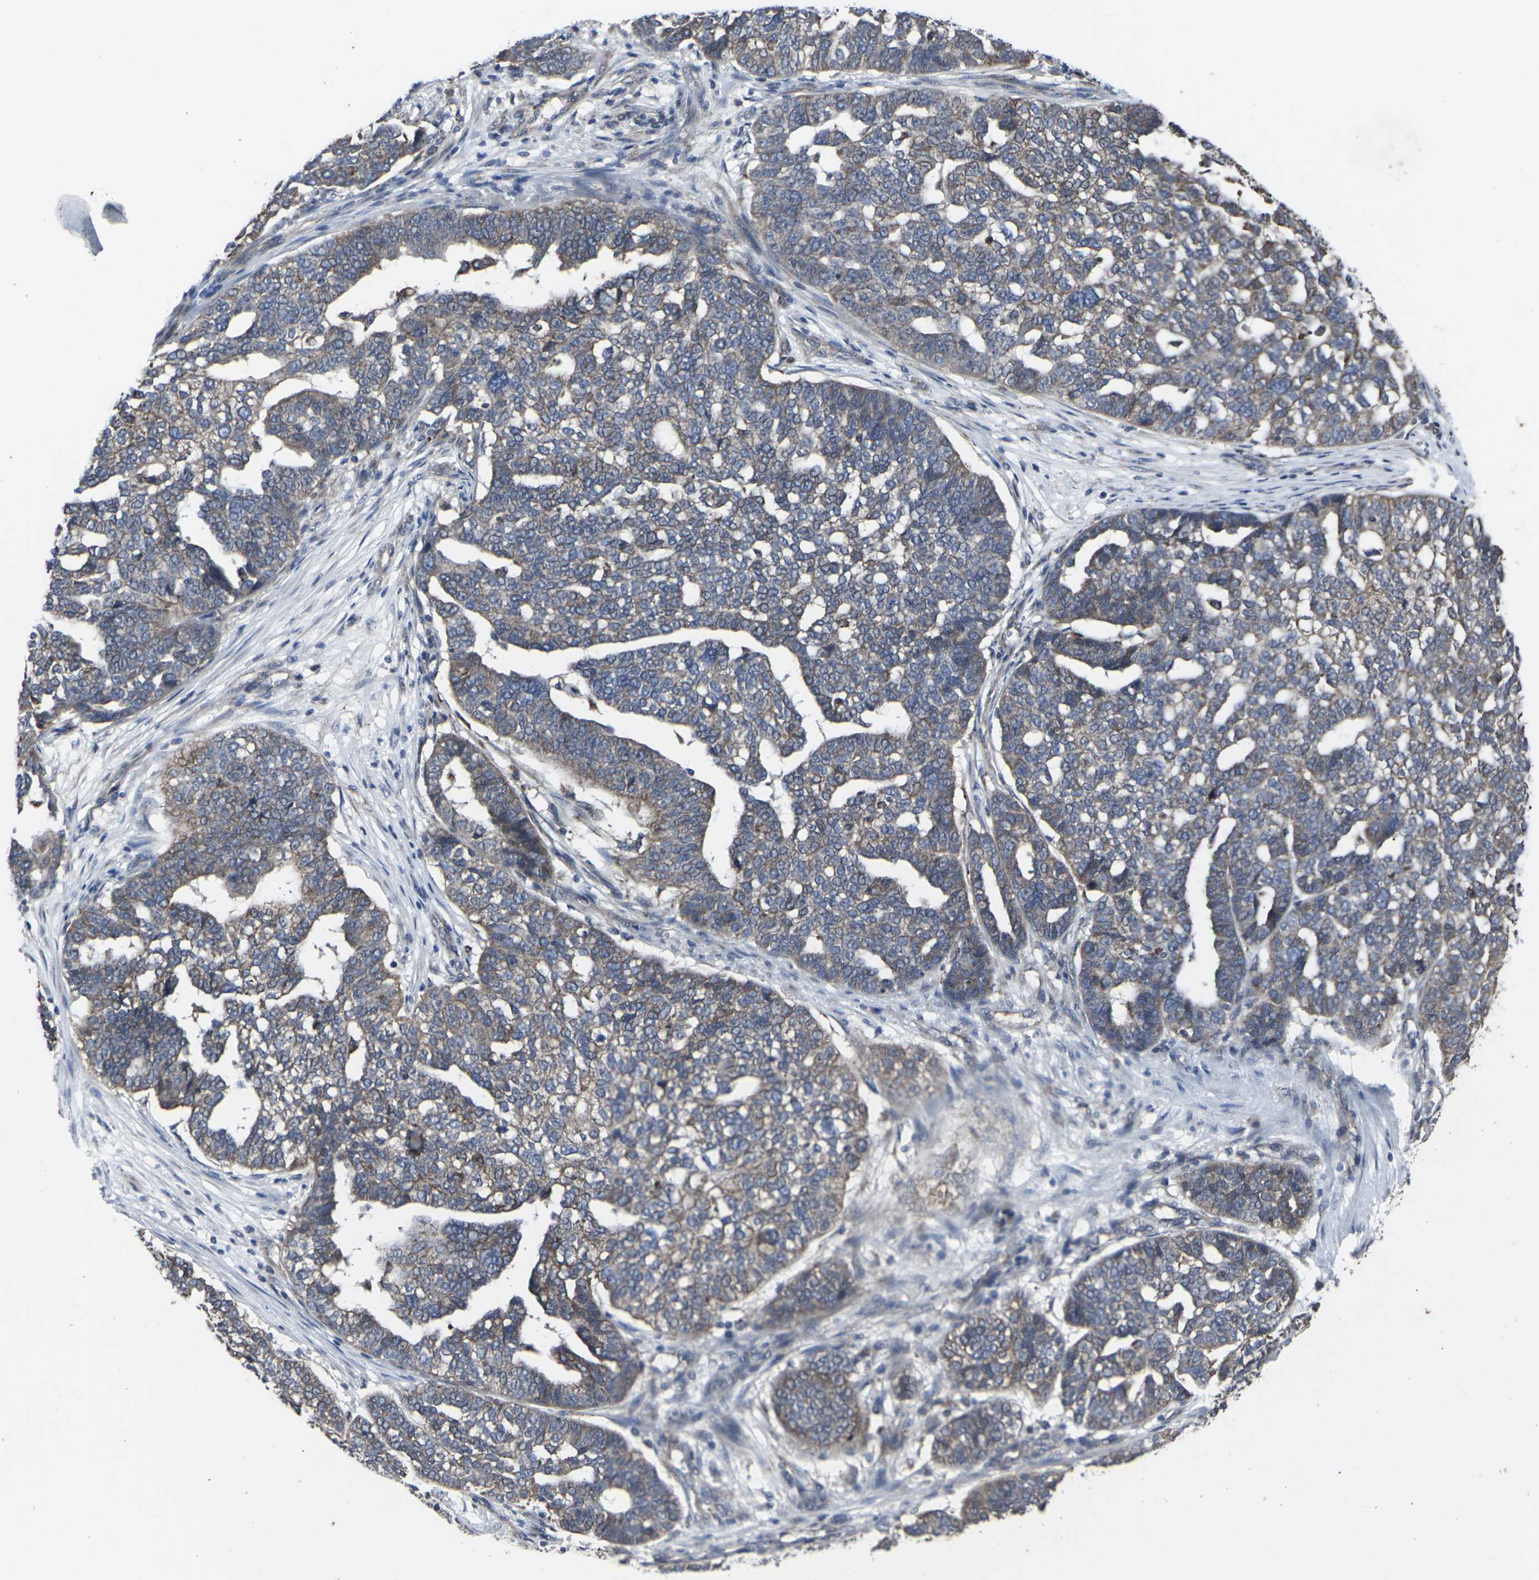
{"staining": {"intensity": "moderate", "quantity": ">75%", "location": "cytoplasmic/membranous"}, "tissue": "ovarian cancer", "cell_type": "Tumor cells", "image_type": "cancer", "snomed": [{"axis": "morphology", "description": "Cystadenocarcinoma, serous, NOS"}, {"axis": "topography", "description": "Ovary"}], "caption": "Immunohistochemical staining of human ovarian cancer demonstrates medium levels of moderate cytoplasmic/membranous expression in about >75% of tumor cells.", "gene": "MAPKAPK2", "patient": {"sex": "female", "age": 59}}